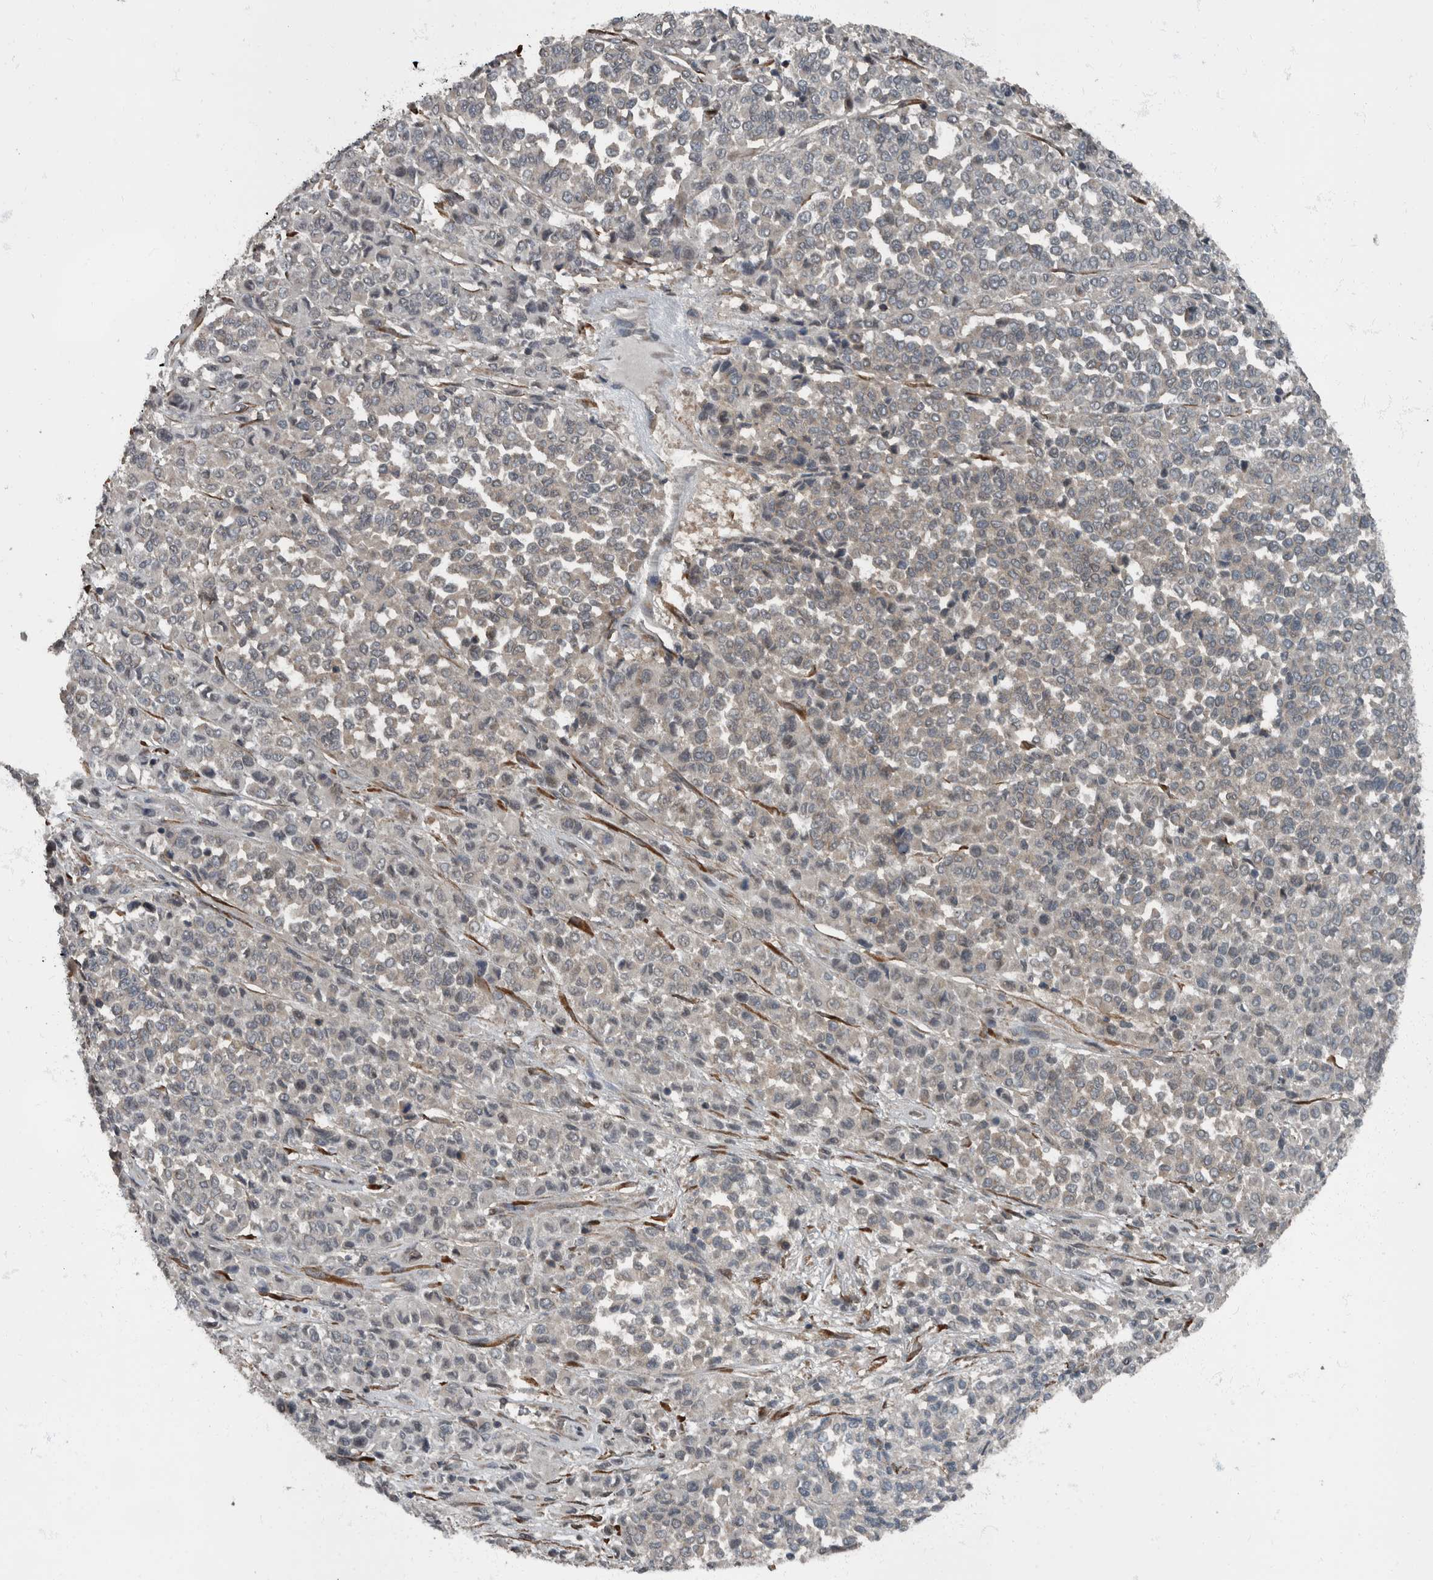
{"staining": {"intensity": "negative", "quantity": "none", "location": "none"}, "tissue": "melanoma", "cell_type": "Tumor cells", "image_type": "cancer", "snomed": [{"axis": "morphology", "description": "Malignant melanoma, Metastatic site"}, {"axis": "topography", "description": "Pancreas"}], "caption": "A high-resolution image shows immunohistochemistry (IHC) staining of malignant melanoma (metastatic site), which demonstrates no significant staining in tumor cells.", "gene": "RABGGTB", "patient": {"sex": "female", "age": 30}}